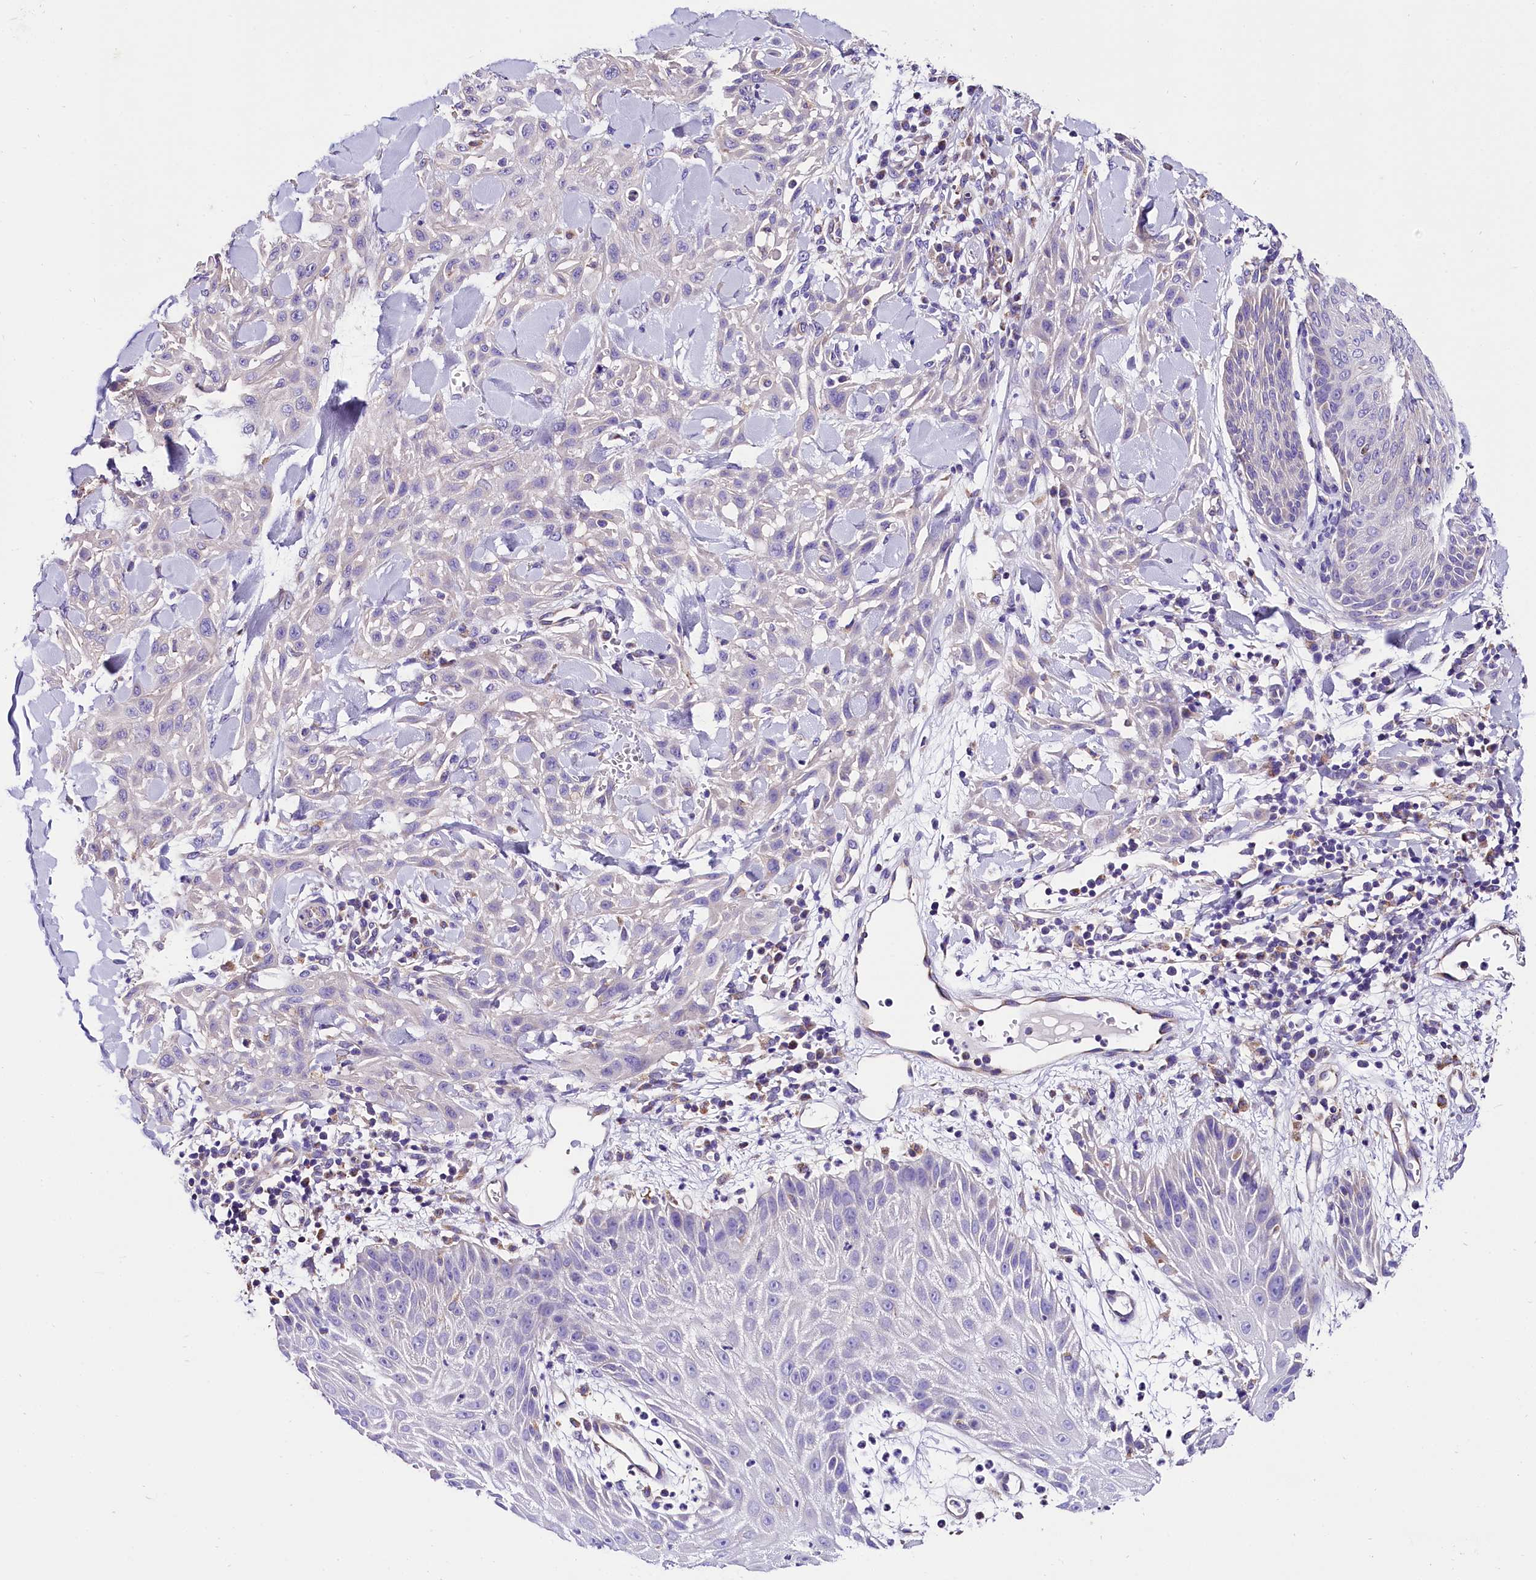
{"staining": {"intensity": "negative", "quantity": "none", "location": "none"}, "tissue": "skin cancer", "cell_type": "Tumor cells", "image_type": "cancer", "snomed": [{"axis": "morphology", "description": "Squamous cell carcinoma, NOS"}, {"axis": "topography", "description": "Skin"}], "caption": "Micrograph shows no protein staining in tumor cells of skin cancer (squamous cell carcinoma) tissue.", "gene": "ACAA2", "patient": {"sex": "male", "age": 24}}